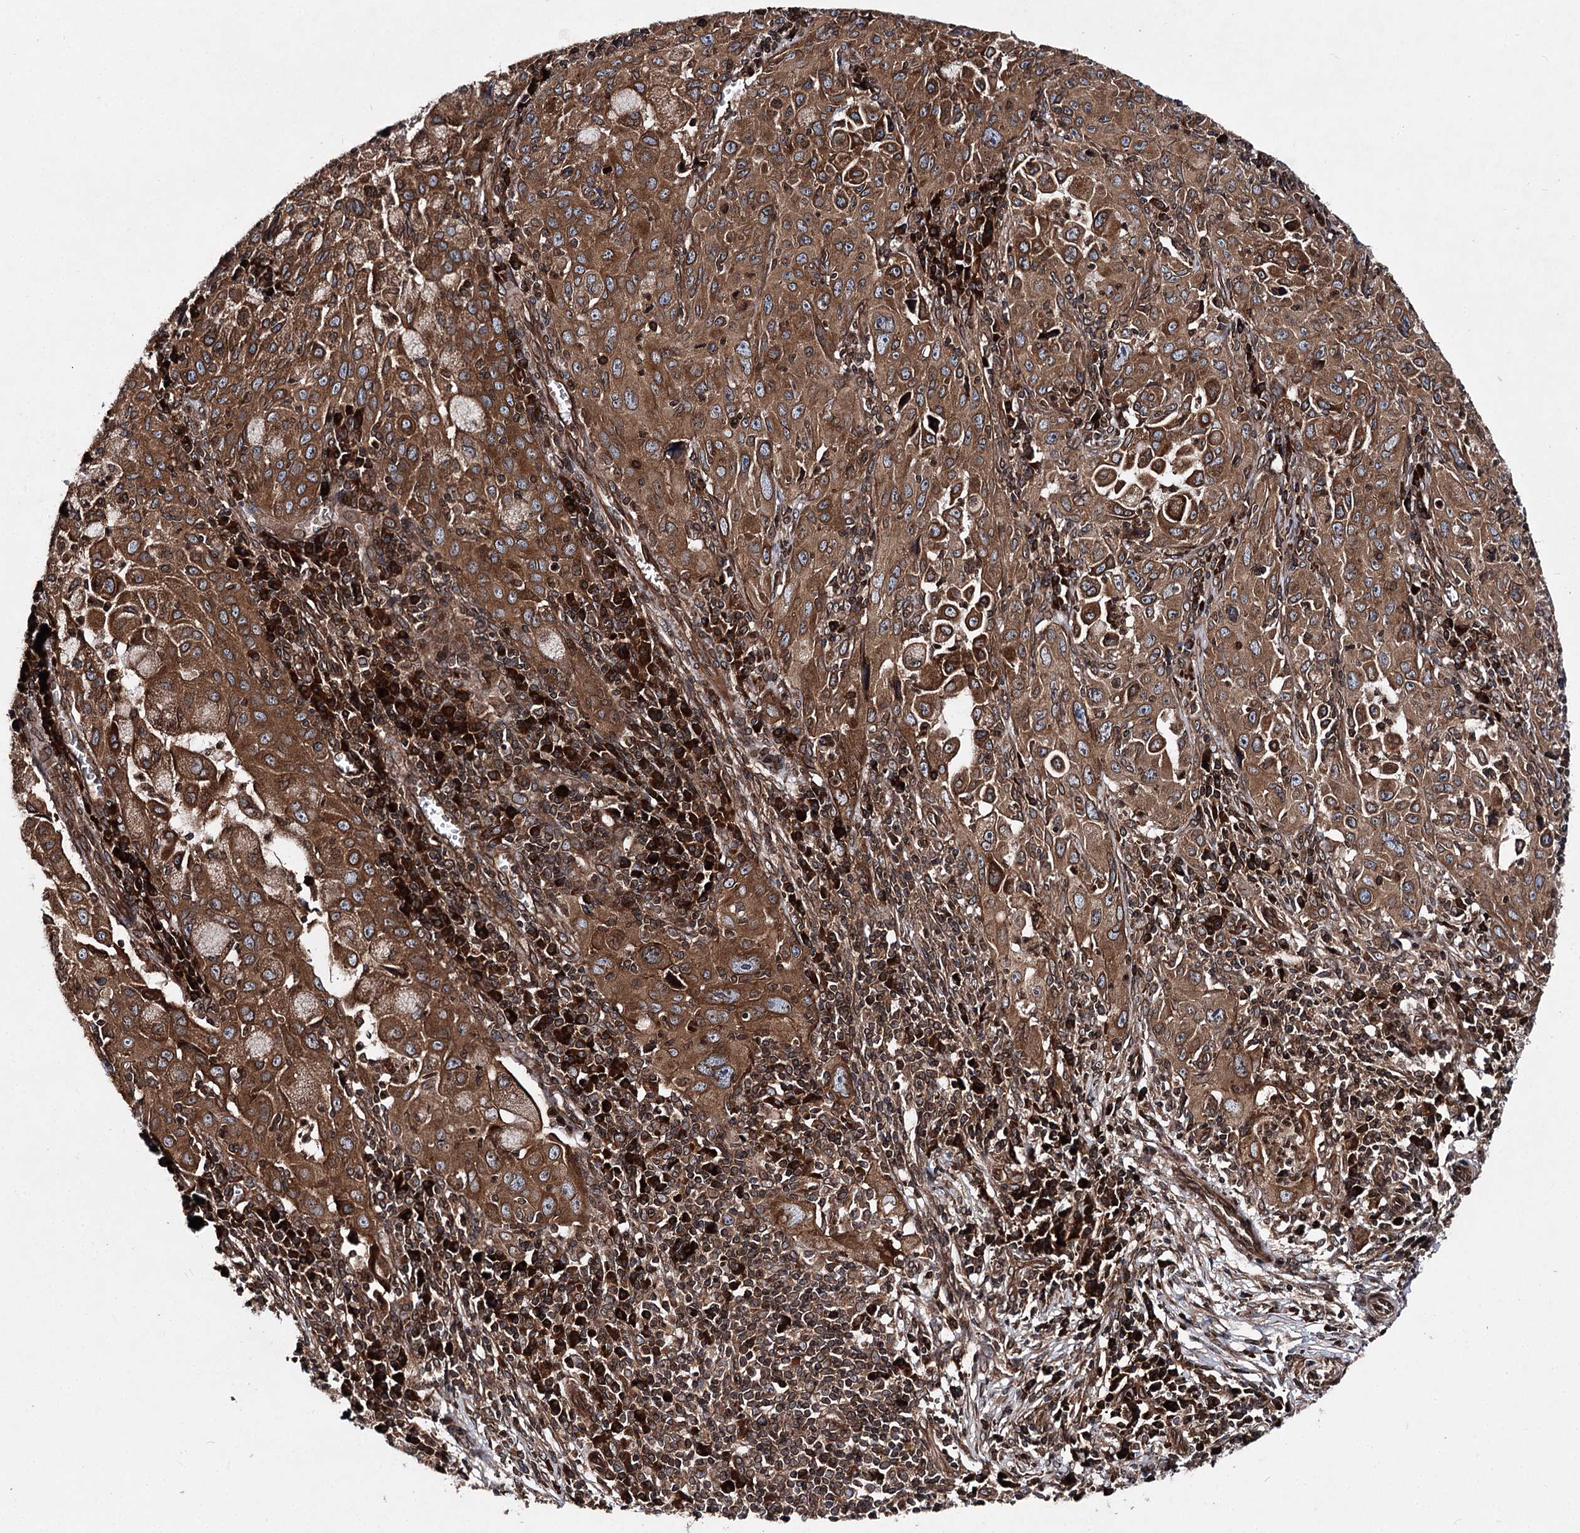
{"staining": {"intensity": "strong", "quantity": ">75%", "location": "cytoplasmic/membranous"}, "tissue": "cervical cancer", "cell_type": "Tumor cells", "image_type": "cancer", "snomed": [{"axis": "morphology", "description": "Squamous cell carcinoma, NOS"}, {"axis": "topography", "description": "Cervix"}], "caption": "Tumor cells display high levels of strong cytoplasmic/membranous staining in about >75% of cells in human cervical squamous cell carcinoma.", "gene": "FGFR1OP2", "patient": {"sex": "female", "age": 42}}